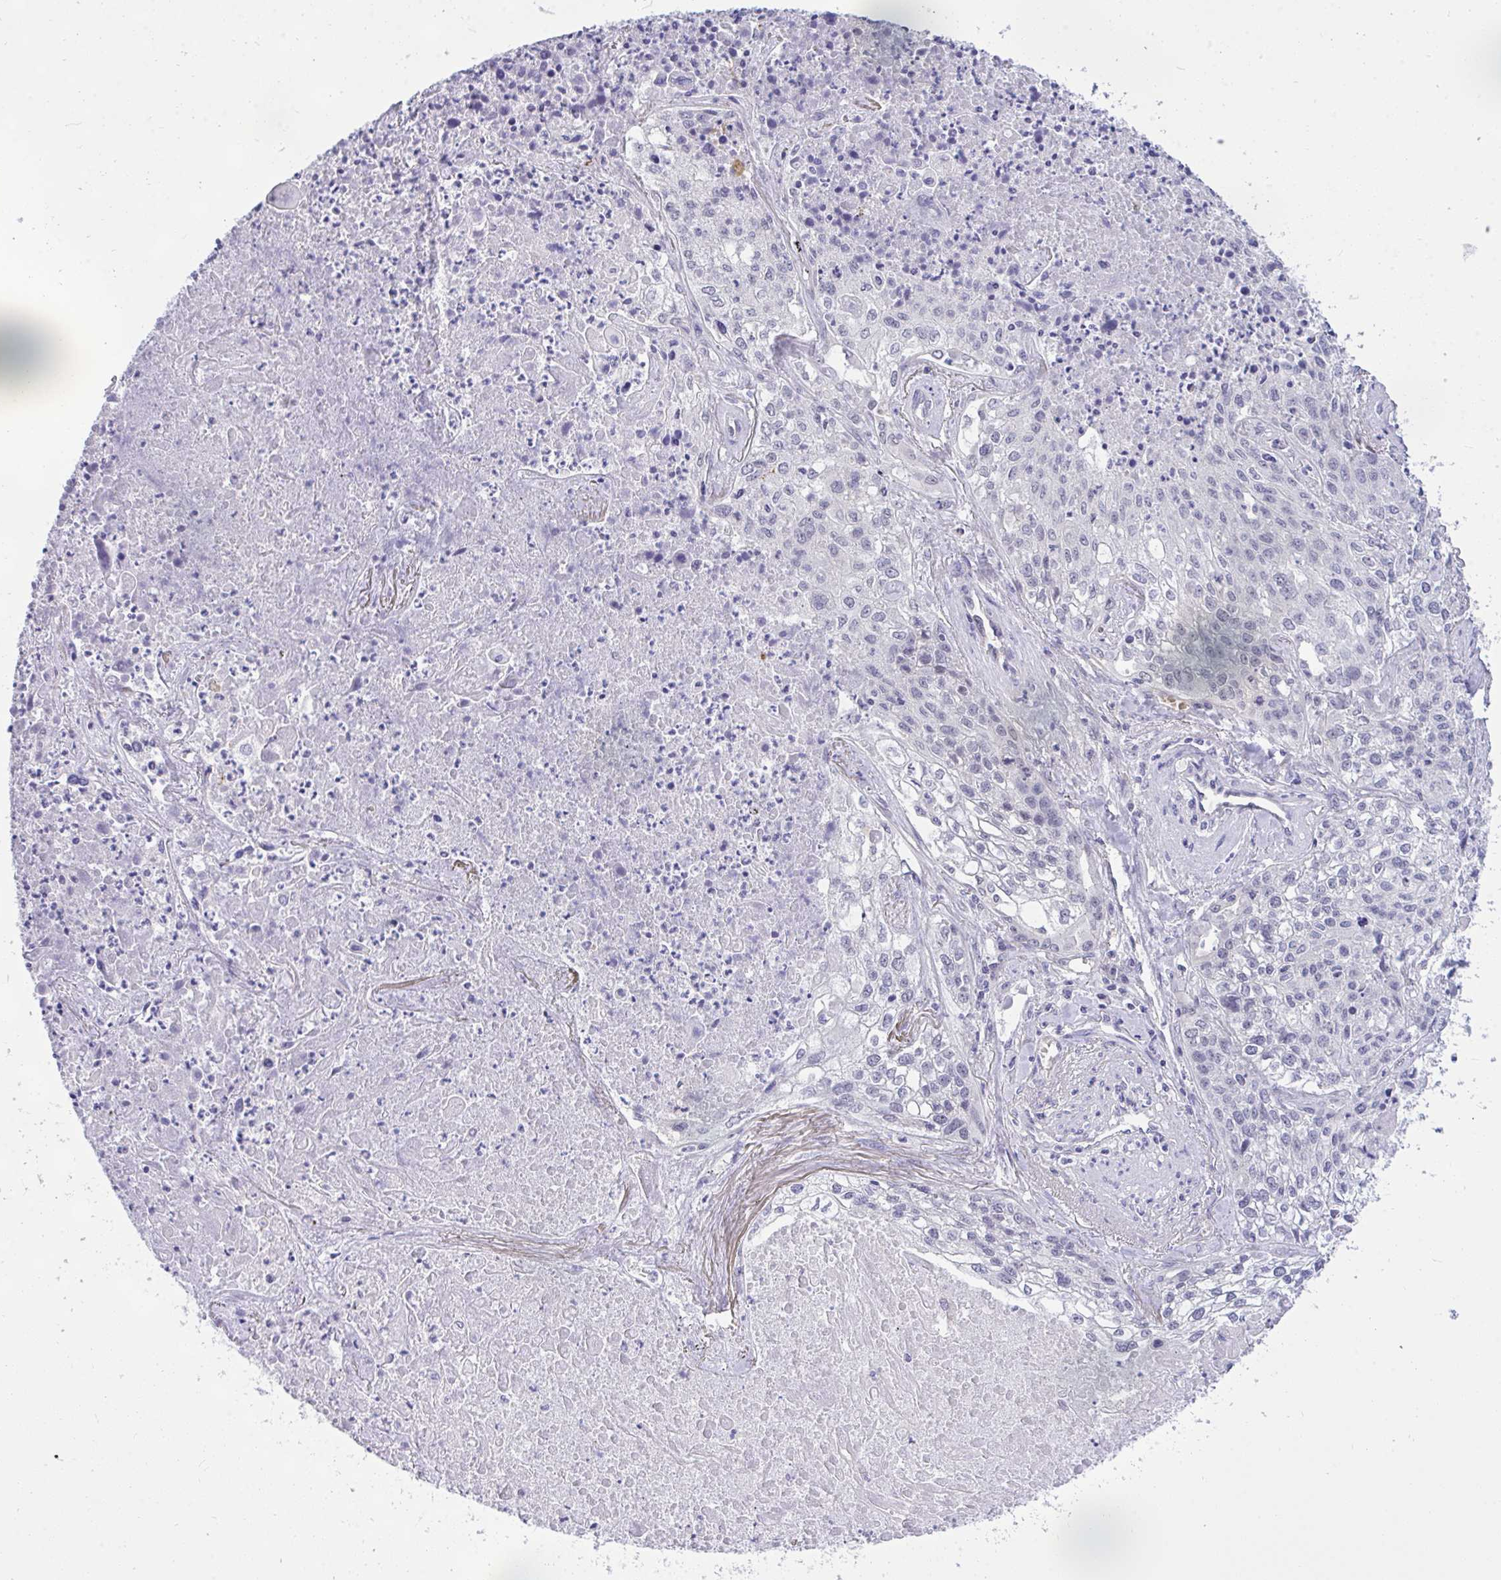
{"staining": {"intensity": "negative", "quantity": "none", "location": "none"}, "tissue": "lung cancer", "cell_type": "Tumor cells", "image_type": "cancer", "snomed": [{"axis": "morphology", "description": "Squamous cell carcinoma, NOS"}, {"axis": "topography", "description": "Lung"}], "caption": "Immunohistochemistry micrograph of neoplastic tissue: human lung squamous cell carcinoma stained with DAB demonstrates no significant protein expression in tumor cells. (Stains: DAB (3,3'-diaminobenzidine) immunohistochemistry (IHC) with hematoxylin counter stain, Microscopy: brightfield microscopy at high magnification).", "gene": "PPP1CA", "patient": {"sex": "male", "age": 74}}